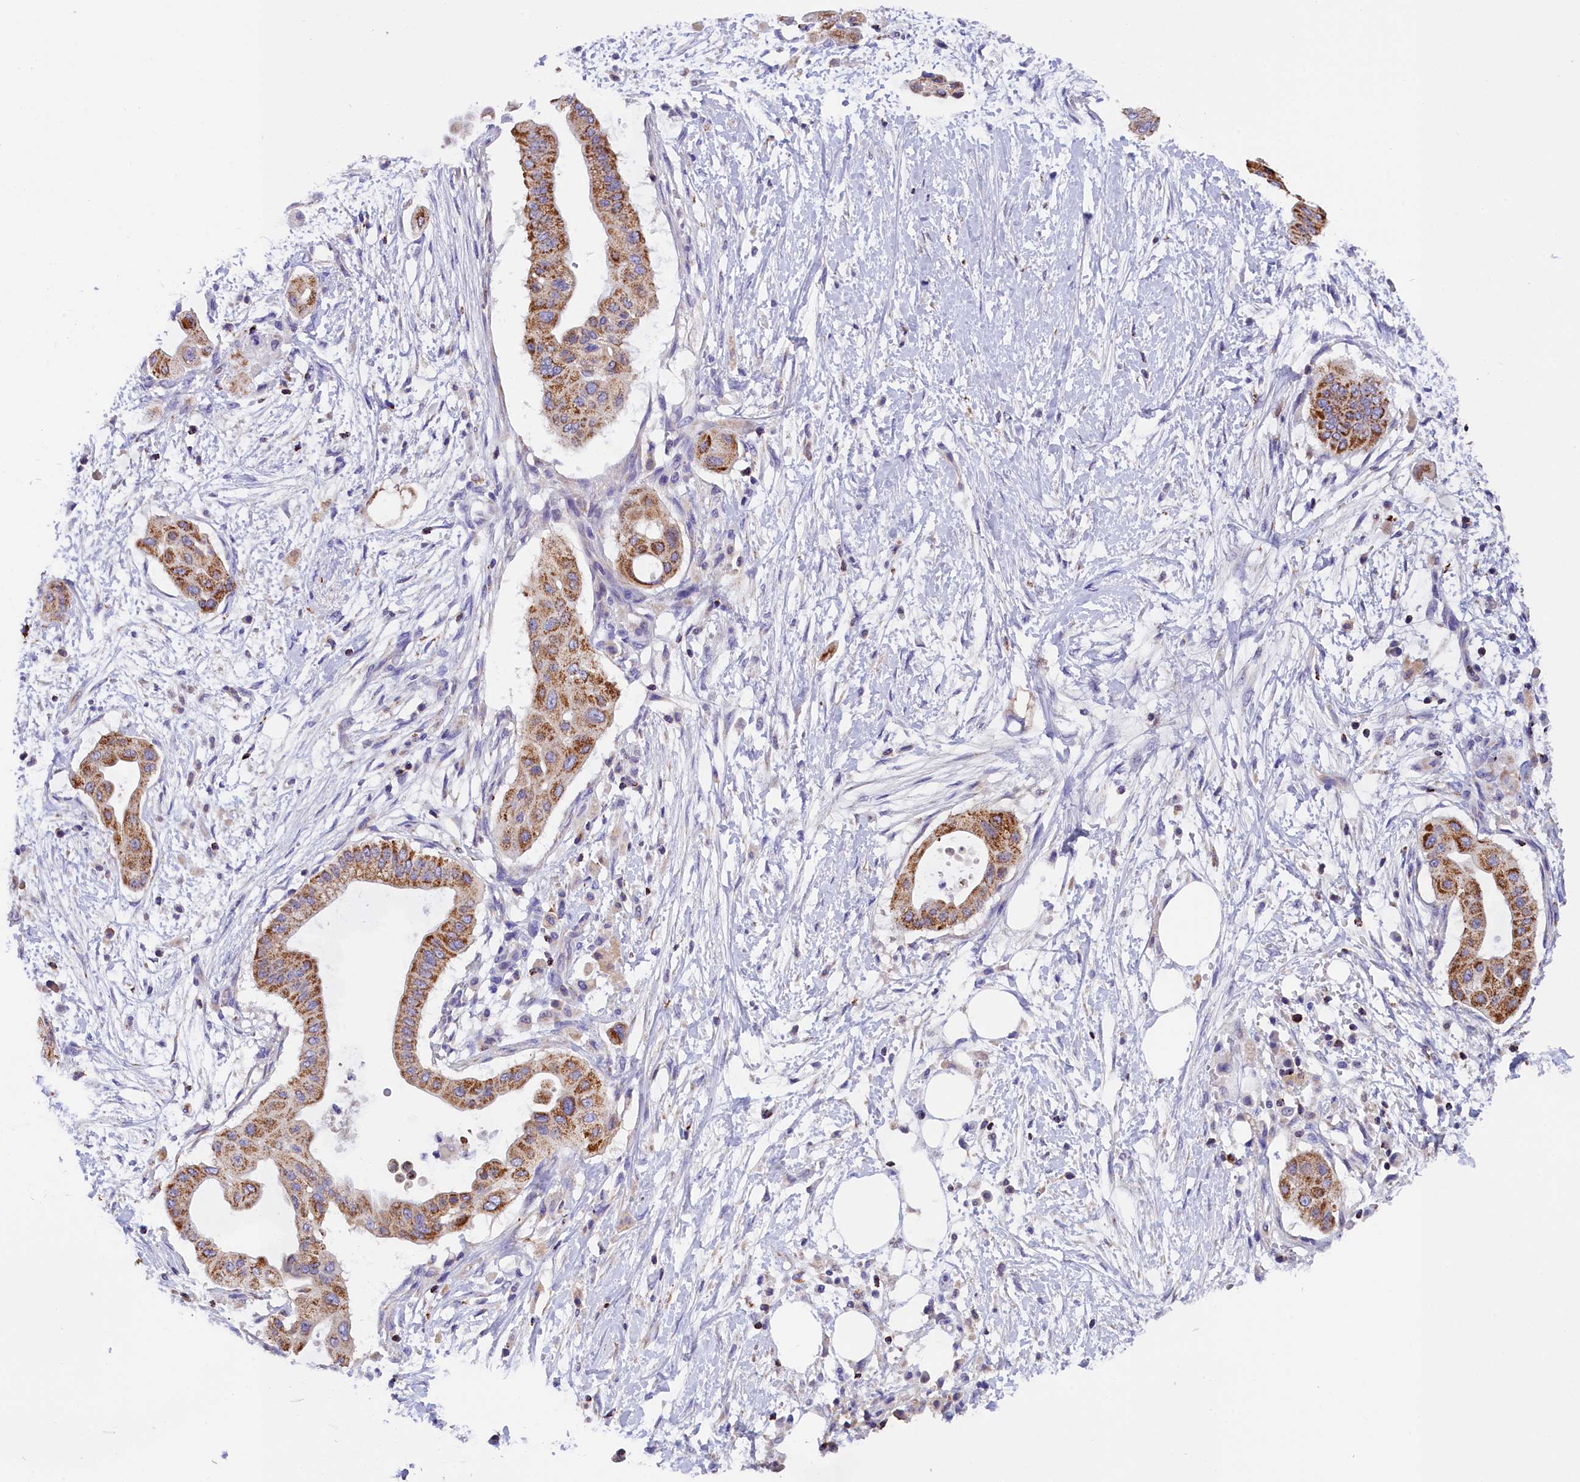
{"staining": {"intensity": "moderate", "quantity": ">75%", "location": "cytoplasmic/membranous"}, "tissue": "pancreatic cancer", "cell_type": "Tumor cells", "image_type": "cancer", "snomed": [{"axis": "morphology", "description": "Adenocarcinoma, NOS"}, {"axis": "topography", "description": "Pancreas"}], "caption": "Immunohistochemical staining of human adenocarcinoma (pancreatic) reveals medium levels of moderate cytoplasmic/membranous protein staining in approximately >75% of tumor cells. The protein is shown in brown color, while the nuclei are stained blue.", "gene": "ABAT", "patient": {"sex": "male", "age": 68}}